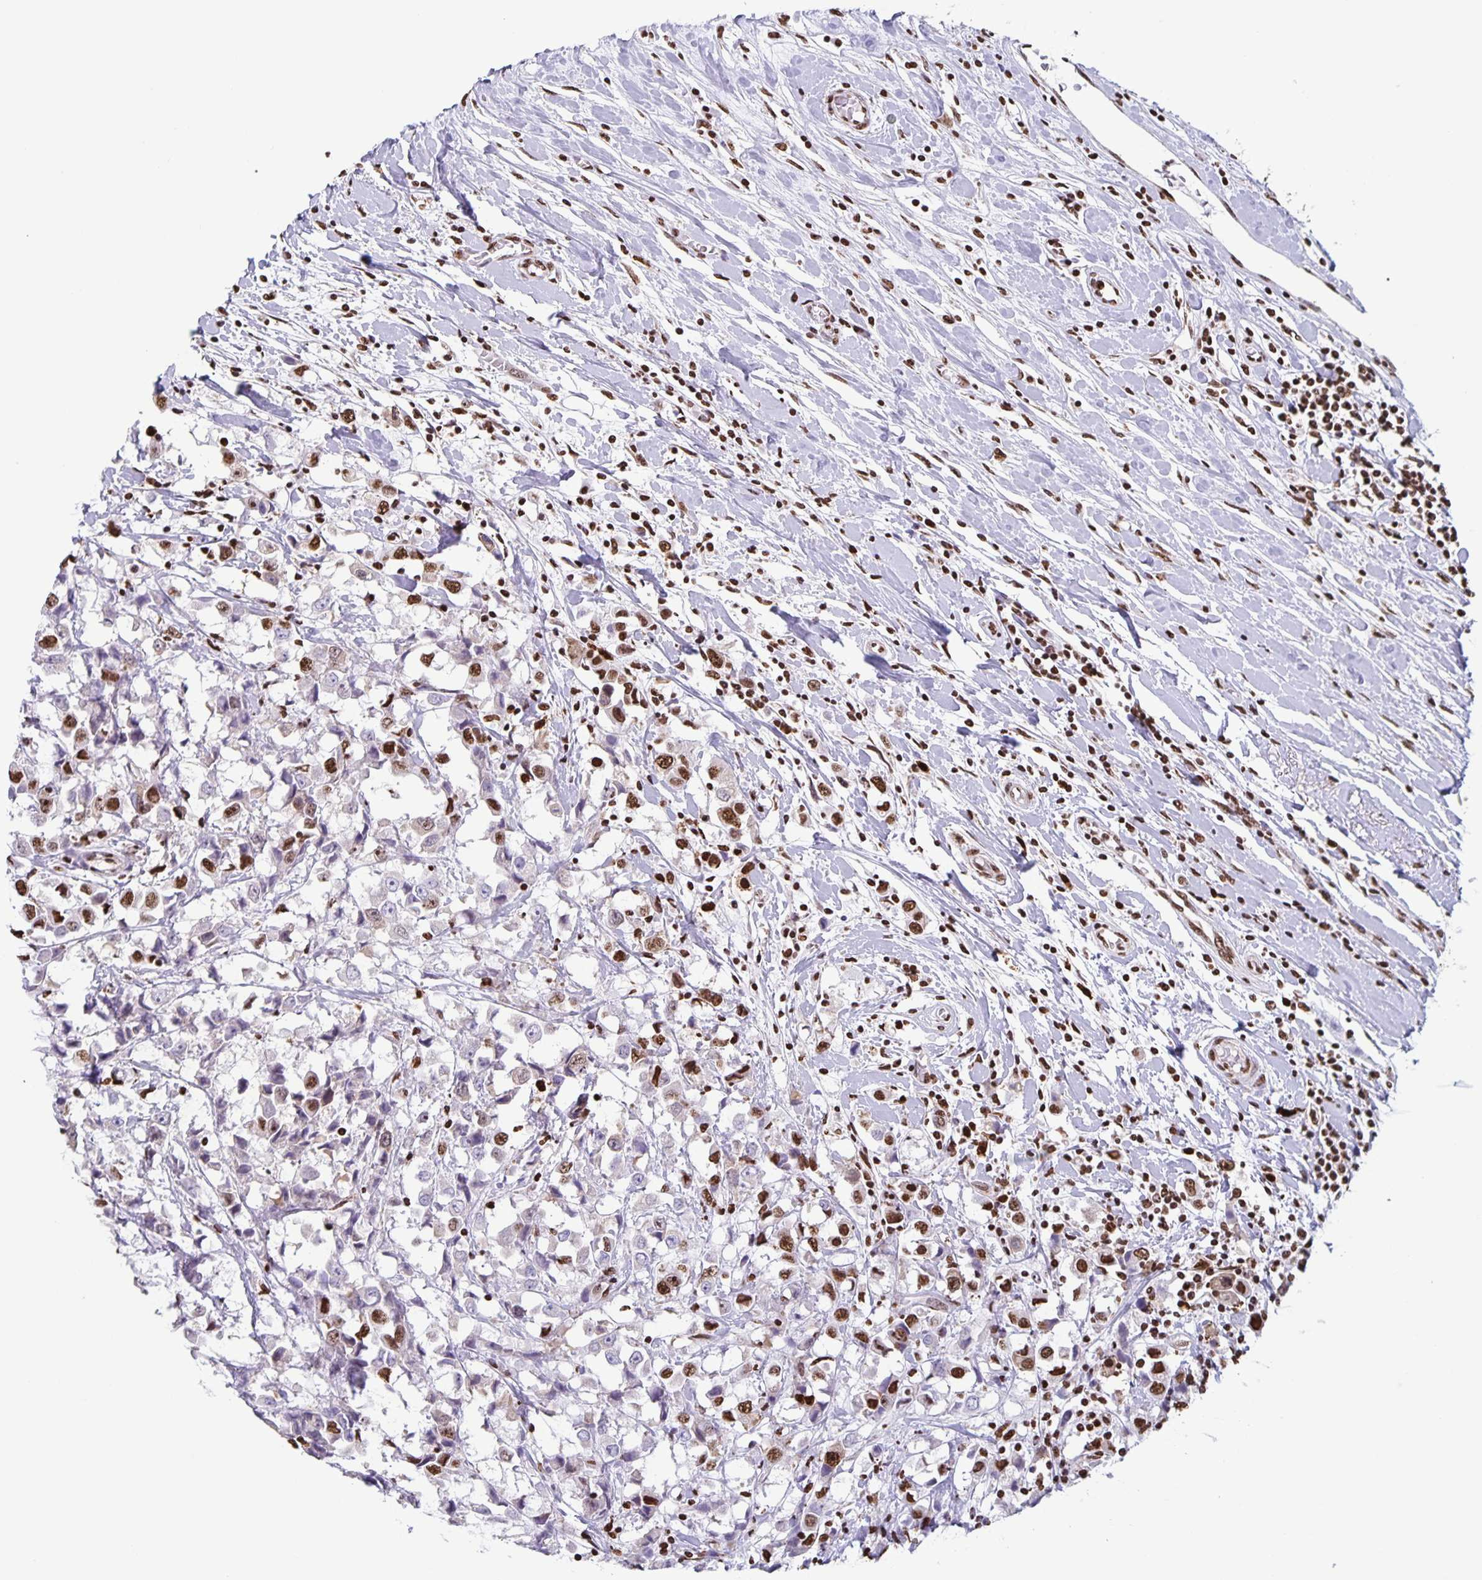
{"staining": {"intensity": "strong", "quantity": "25%-75%", "location": "nuclear"}, "tissue": "breast cancer", "cell_type": "Tumor cells", "image_type": "cancer", "snomed": [{"axis": "morphology", "description": "Duct carcinoma"}, {"axis": "topography", "description": "Breast"}], "caption": "Immunohistochemistry histopathology image of human breast cancer stained for a protein (brown), which demonstrates high levels of strong nuclear staining in approximately 25%-75% of tumor cells.", "gene": "DUT", "patient": {"sex": "female", "age": 61}}